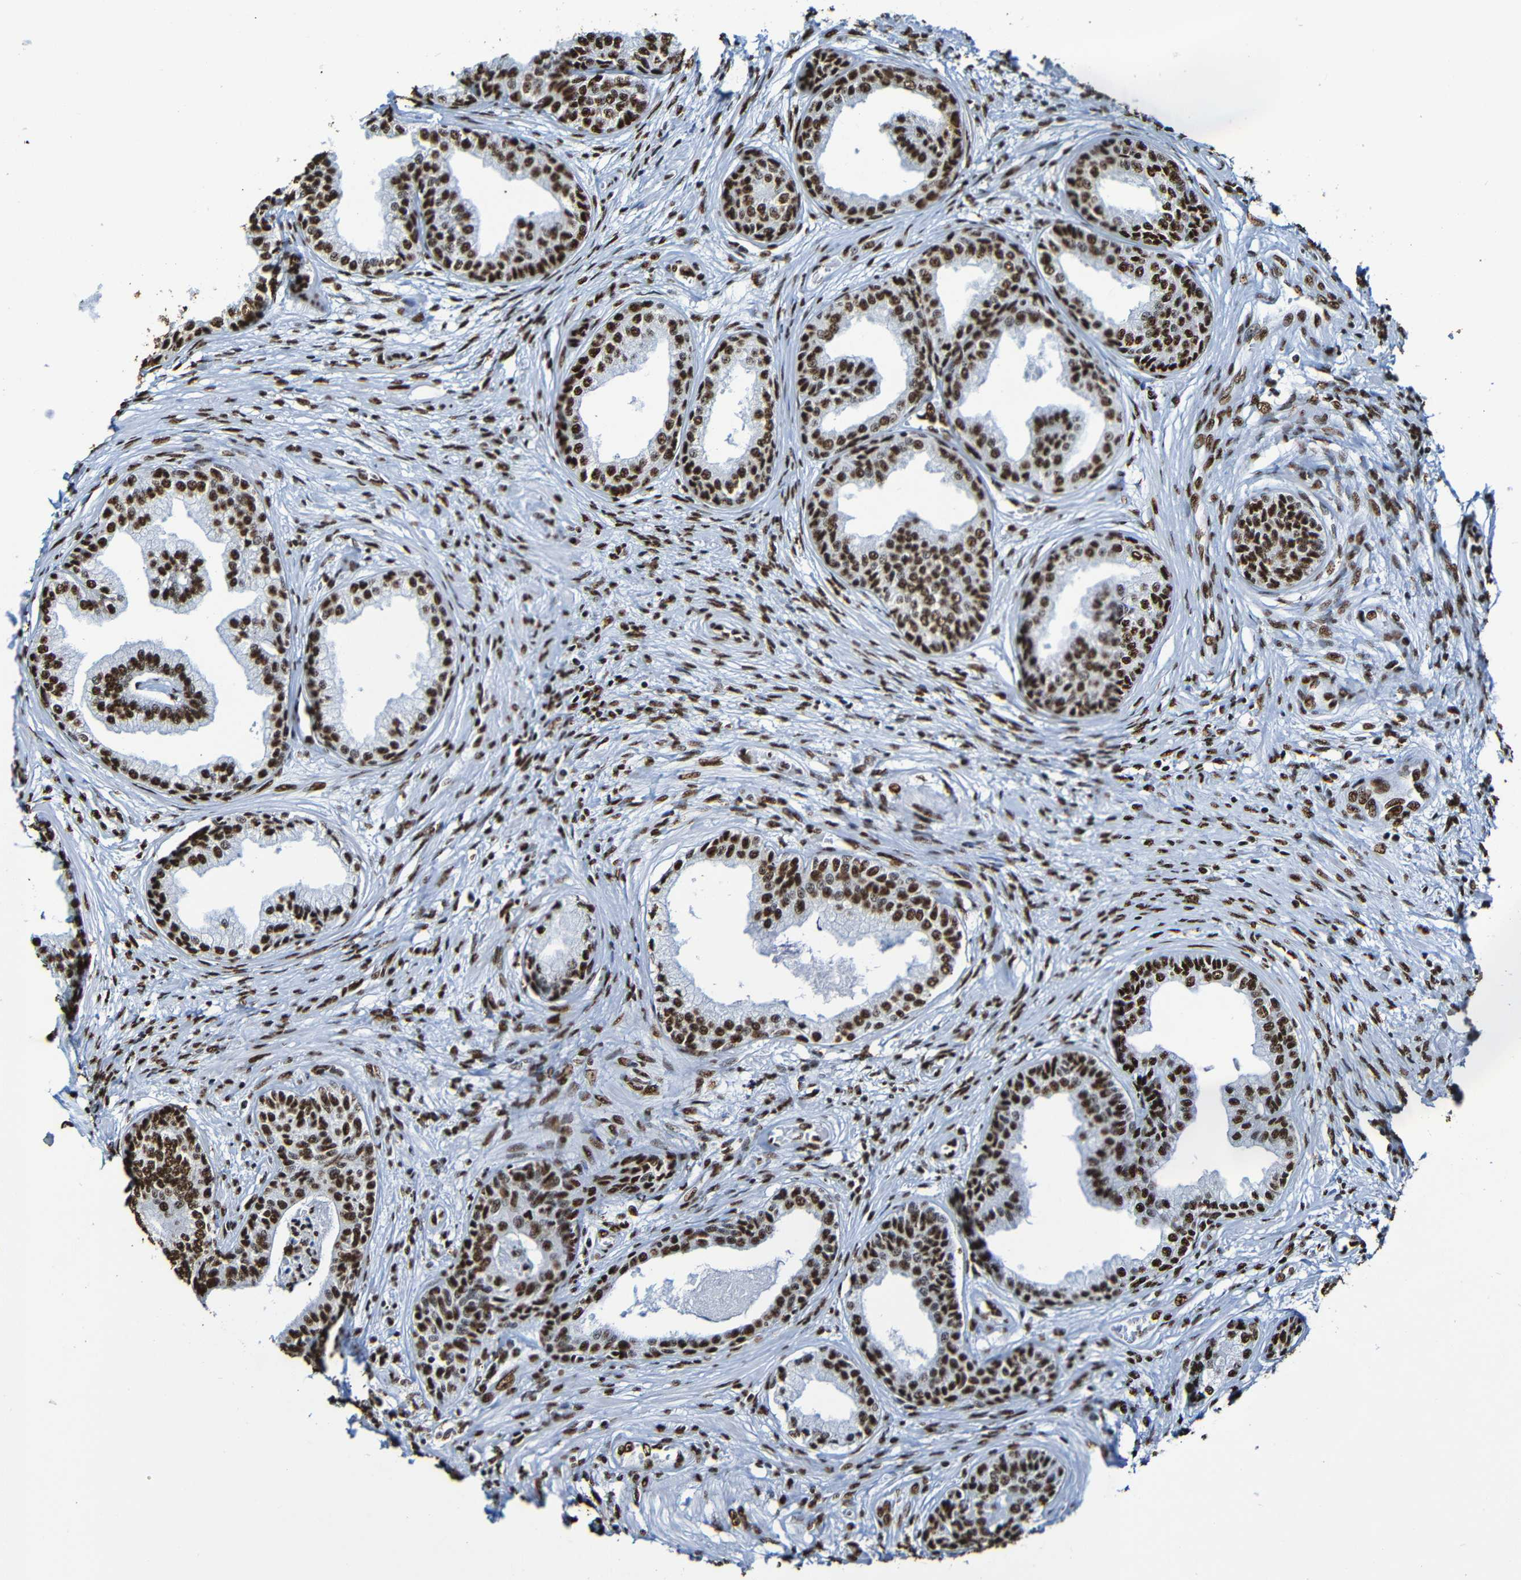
{"staining": {"intensity": "strong", "quantity": ">75%", "location": "nuclear"}, "tissue": "prostate", "cell_type": "Glandular cells", "image_type": "normal", "snomed": [{"axis": "morphology", "description": "Normal tissue, NOS"}, {"axis": "topography", "description": "Prostate"}], "caption": "Protein expression analysis of normal prostate demonstrates strong nuclear positivity in approximately >75% of glandular cells.", "gene": "SRSF3", "patient": {"sex": "male", "age": 76}}